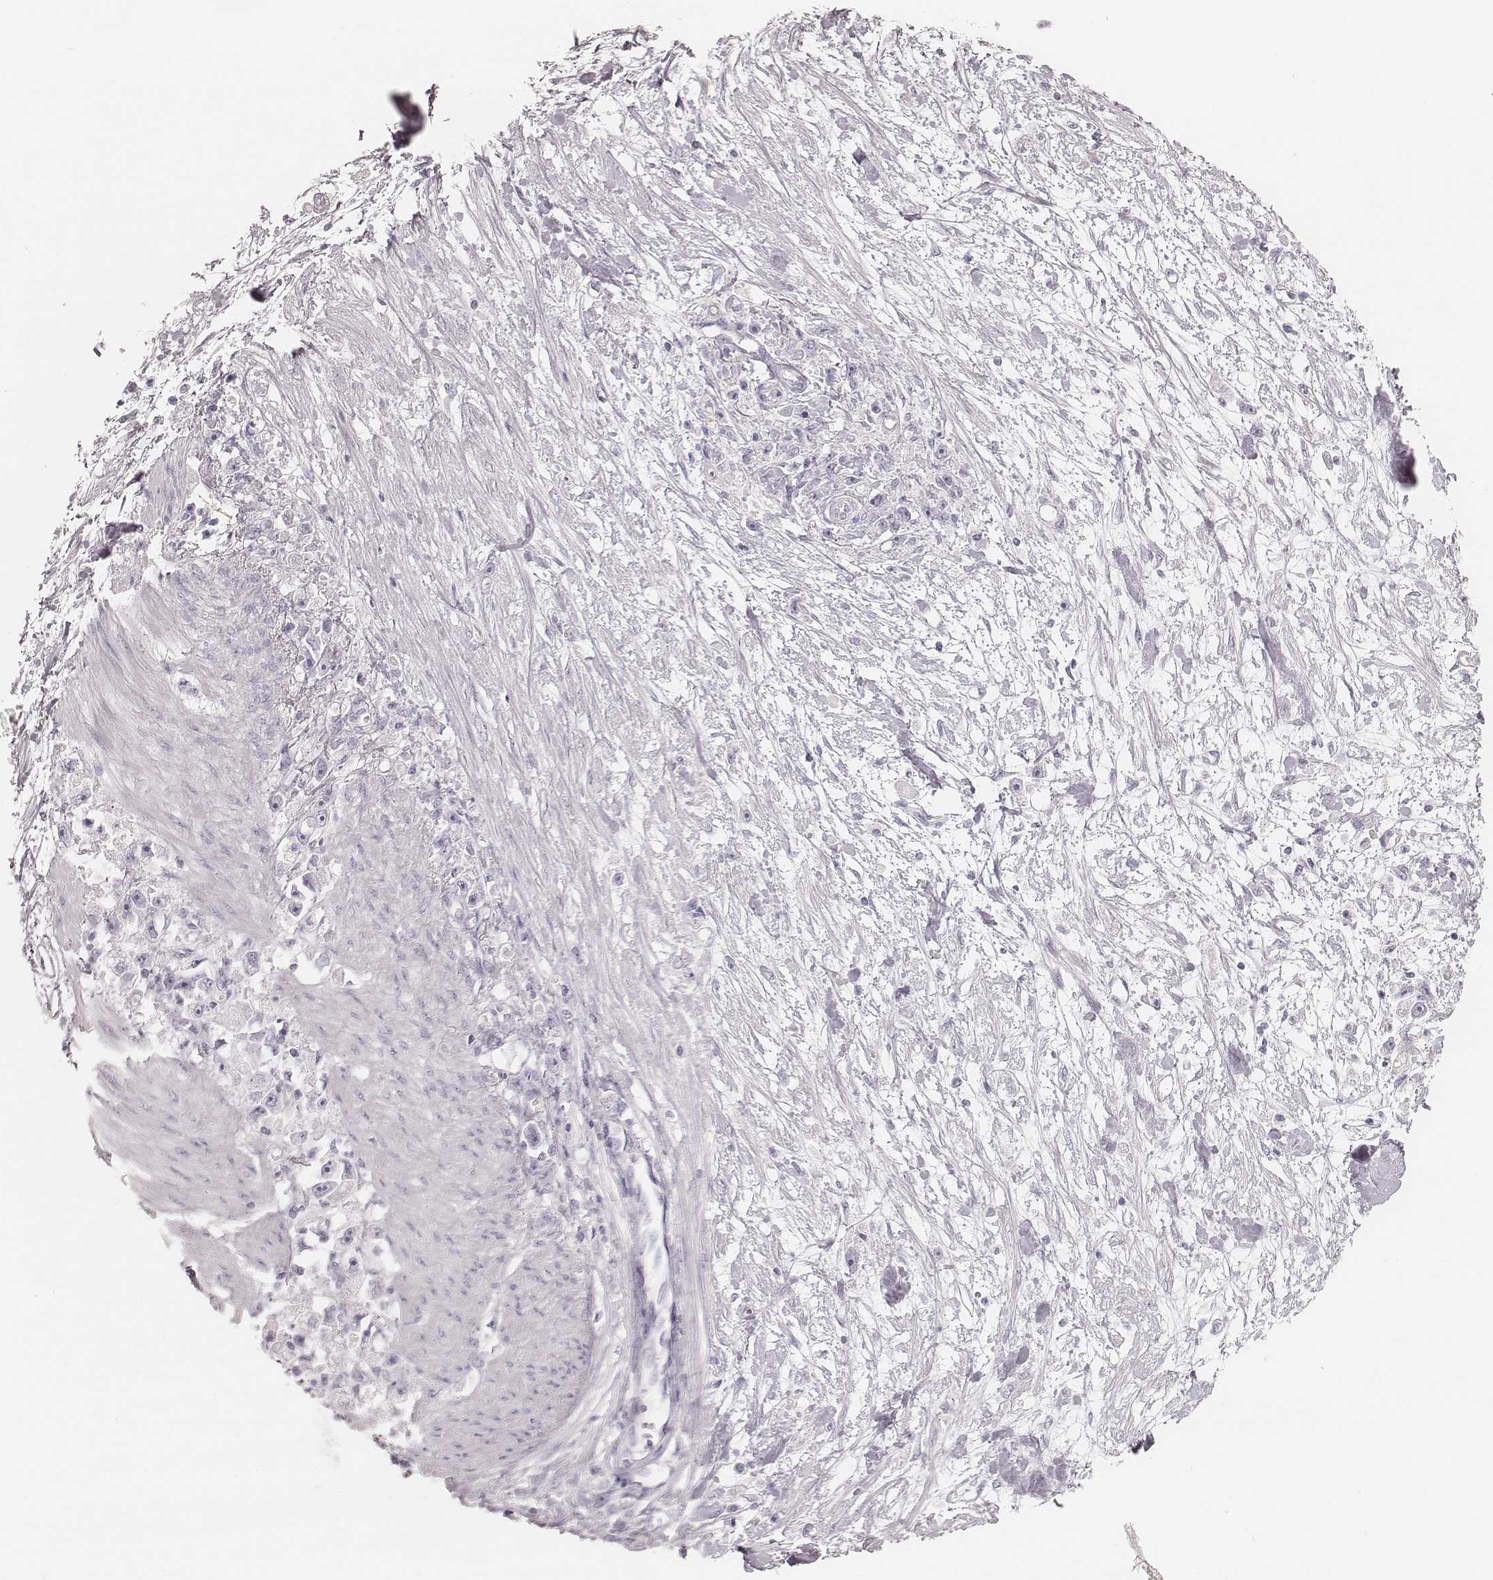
{"staining": {"intensity": "negative", "quantity": "none", "location": "none"}, "tissue": "stomach cancer", "cell_type": "Tumor cells", "image_type": "cancer", "snomed": [{"axis": "morphology", "description": "Adenocarcinoma, NOS"}, {"axis": "topography", "description": "Stomach"}], "caption": "The histopathology image demonstrates no staining of tumor cells in stomach cancer (adenocarcinoma). Brightfield microscopy of immunohistochemistry (IHC) stained with DAB (3,3'-diaminobenzidine) (brown) and hematoxylin (blue), captured at high magnification.", "gene": "ZP4", "patient": {"sex": "female", "age": 59}}